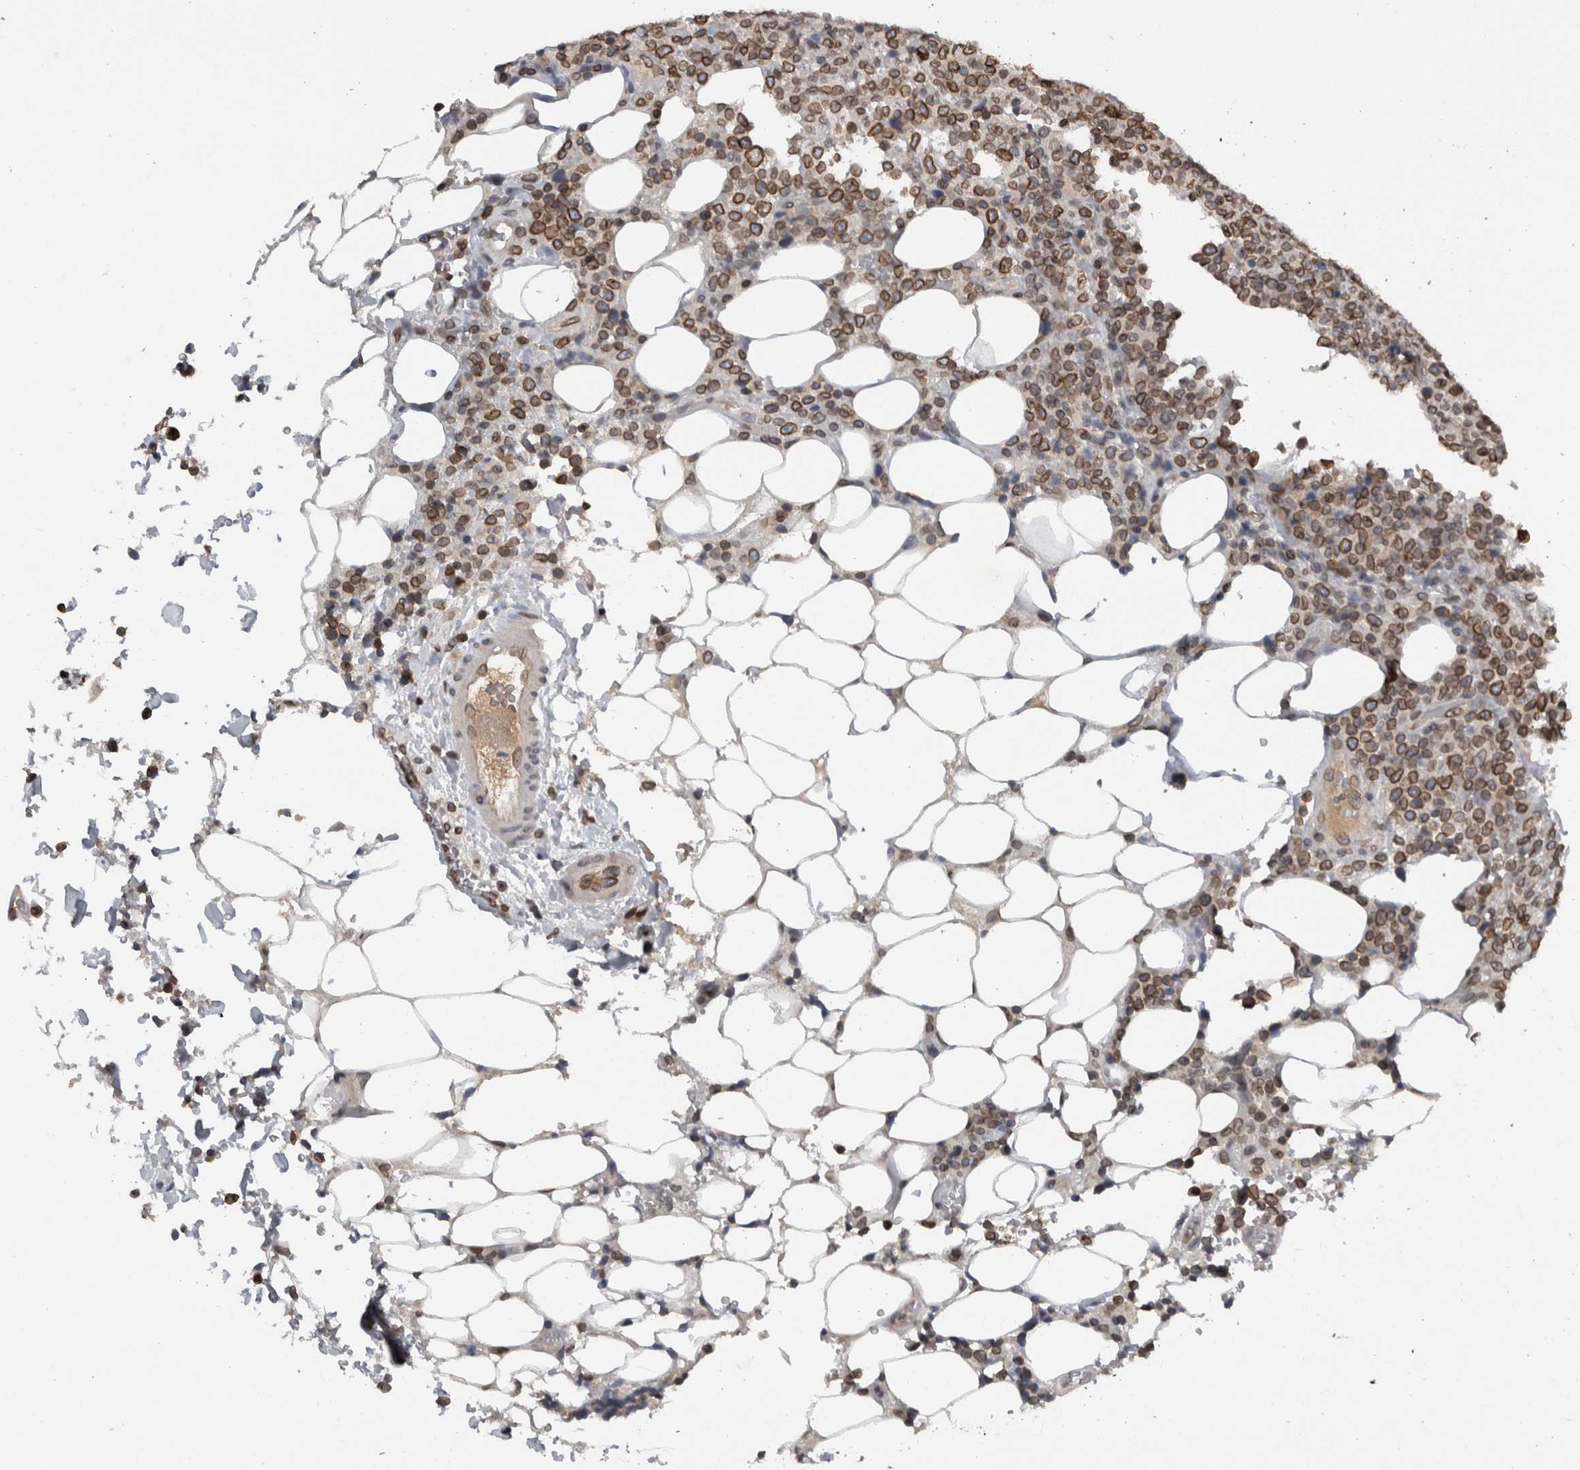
{"staining": {"intensity": "moderate", "quantity": ">75%", "location": "cytoplasmic/membranous,nuclear"}, "tissue": "lymphoma", "cell_type": "Tumor cells", "image_type": "cancer", "snomed": [{"axis": "morphology", "description": "Malignant lymphoma, non-Hodgkin's type, High grade"}, {"axis": "topography", "description": "Lymph node"}], "caption": "High-magnification brightfield microscopy of lymphoma stained with DAB (brown) and counterstained with hematoxylin (blue). tumor cells exhibit moderate cytoplasmic/membranous and nuclear staining is appreciated in about>75% of cells.", "gene": "RANBP2", "patient": {"sex": "male", "age": 13}}